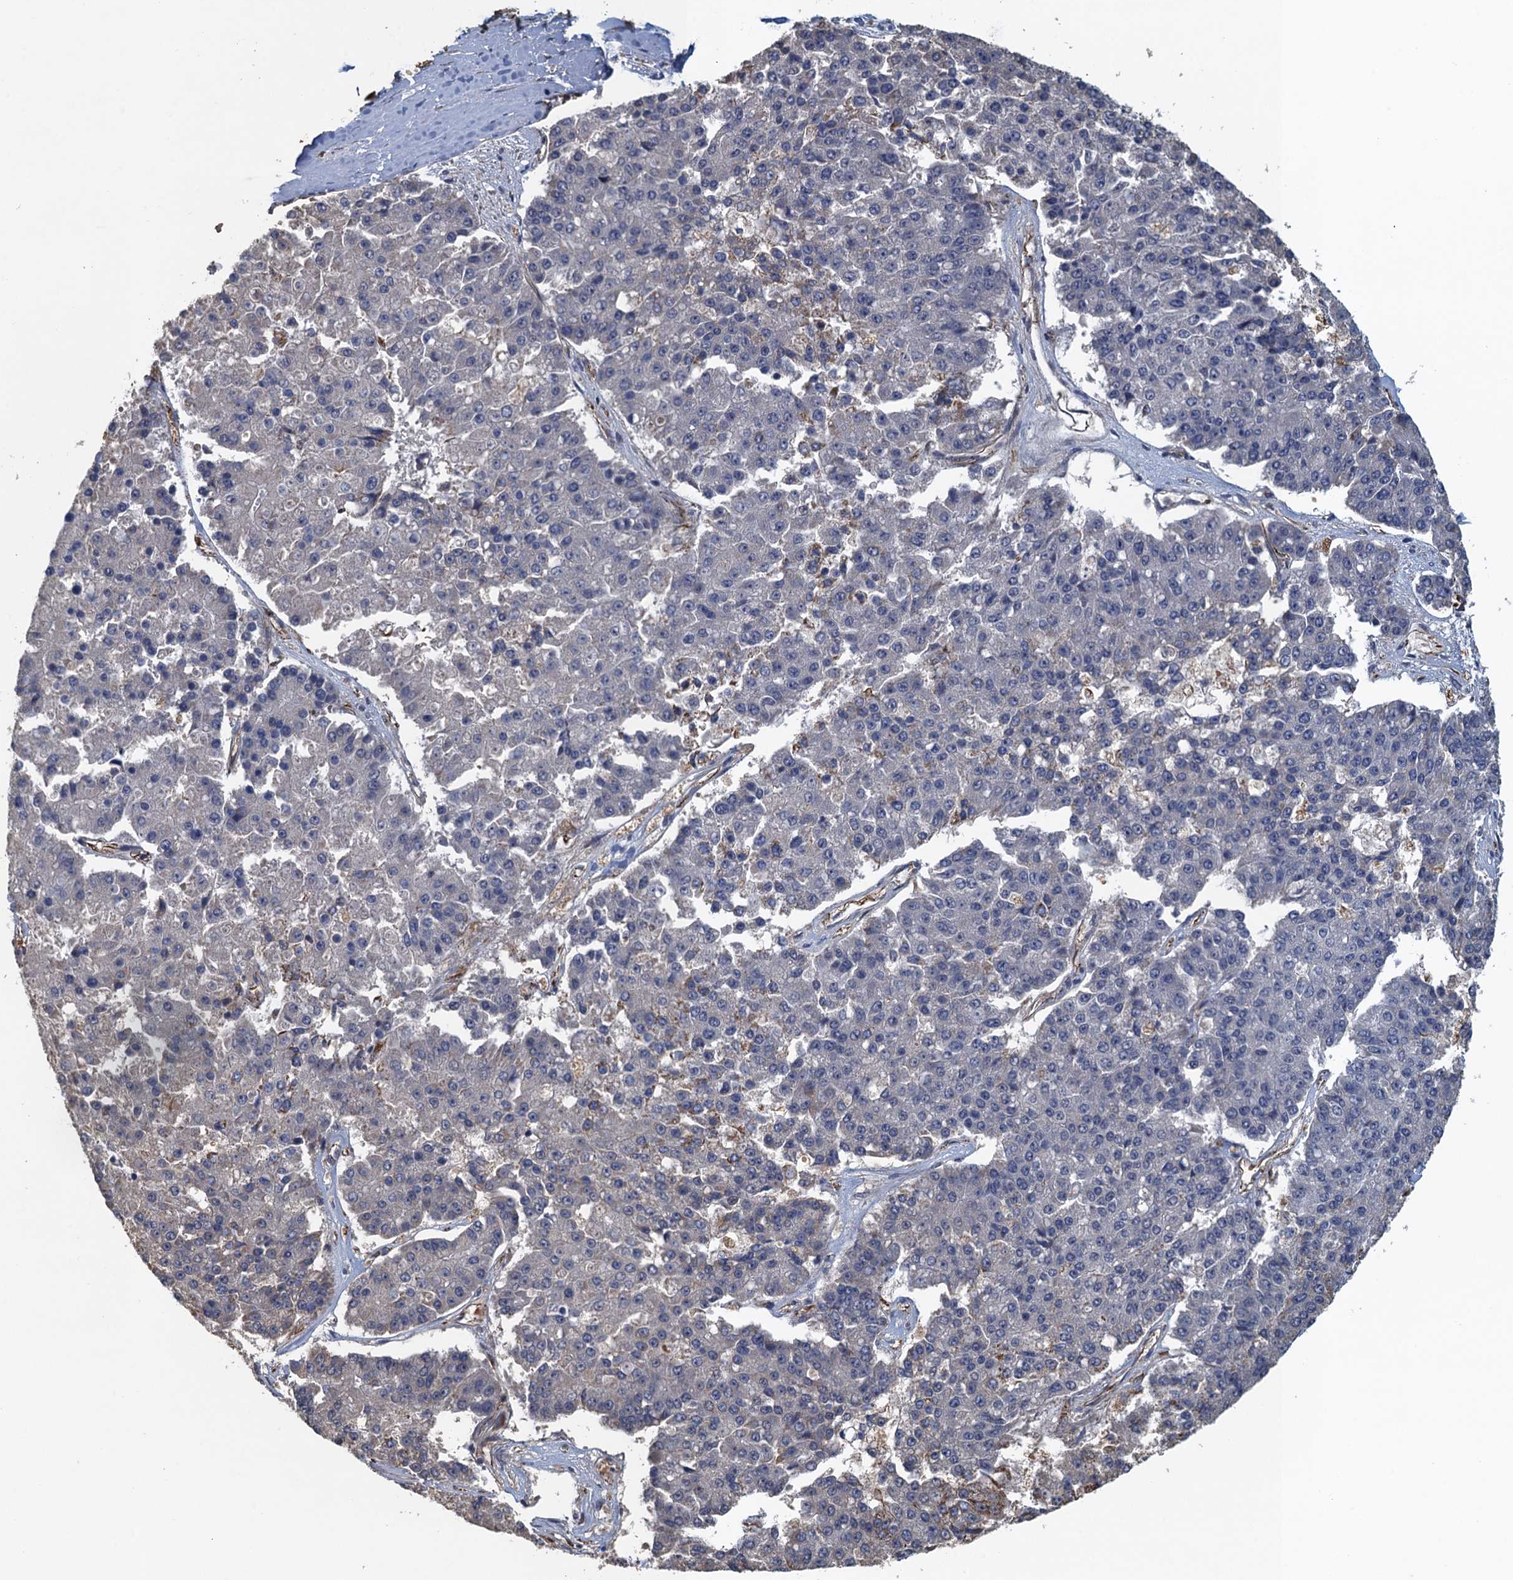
{"staining": {"intensity": "negative", "quantity": "none", "location": "none"}, "tissue": "pancreatic cancer", "cell_type": "Tumor cells", "image_type": "cancer", "snomed": [{"axis": "morphology", "description": "Adenocarcinoma, NOS"}, {"axis": "topography", "description": "Pancreas"}], "caption": "Immunohistochemistry (IHC) photomicrograph of neoplastic tissue: pancreatic cancer stained with DAB (3,3'-diaminobenzidine) reveals no significant protein positivity in tumor cells. (Immunohistochemistry (IHC), brightfield microscopy, high magnification).", "gene": "ACSBG1", "patient": {"sex": "male", "age": 50}}